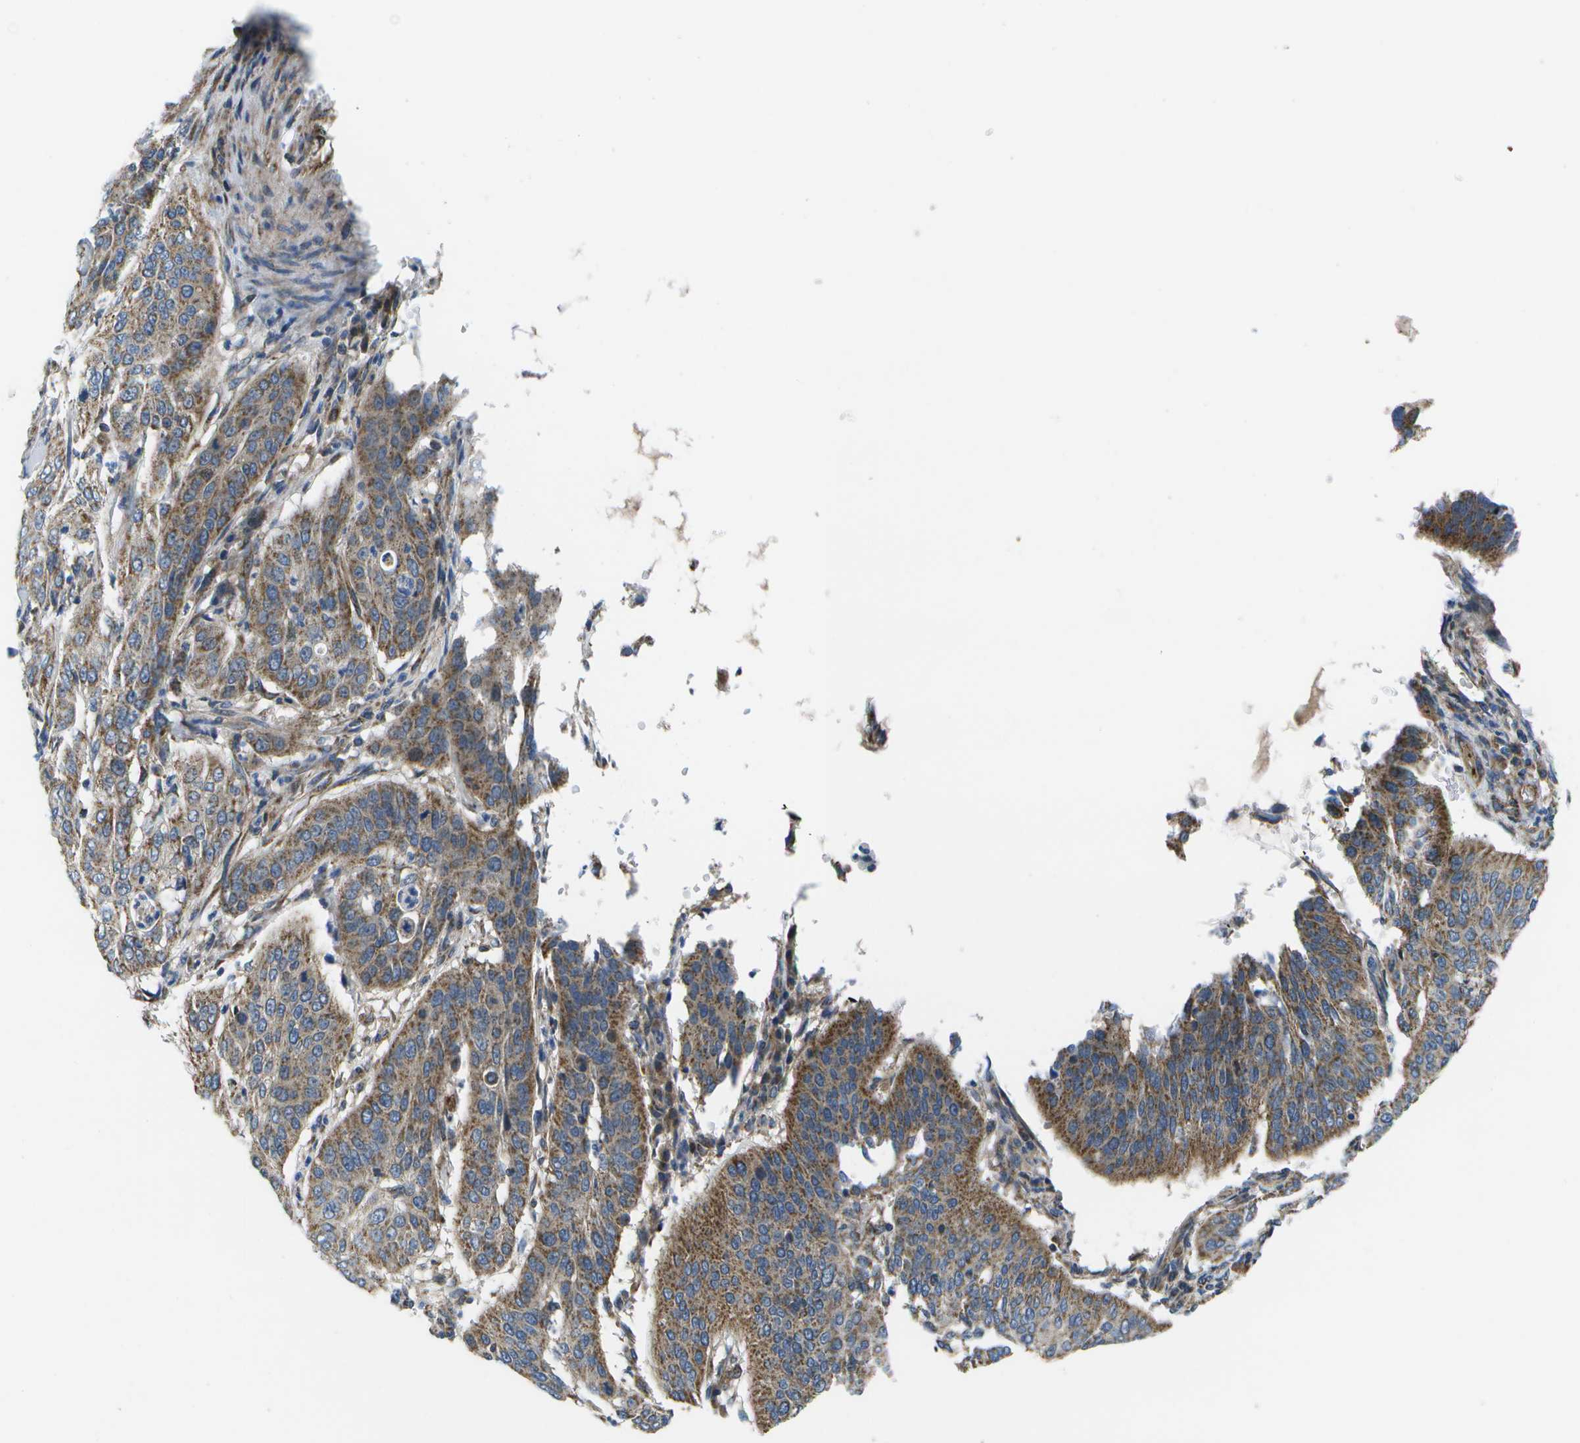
{"staining": {"intensity": "moderate", "quantity": ">75%", "location": "cytoplasmic/membranous"}, "tissue": "cervical cancer", "cell_type": "Tumor cells", "image_type": "cancer", "snomed": [{"axis": "morphology", "description": "Normal tissue, NOS"}, {"axis": "morphology", "description": "Squamous cell carcinoma, NOS"}, {"axis": "topography", "description": "Cervix"}], "caption": "The image reveals staining of cervical cancer (squamous cell carcinoma), revealing moderate cytoplasmic/membranous protein expression (brown color) within tumor cells.", "gene": "MVK", "patient": {"sex": "female", "age": 39}}